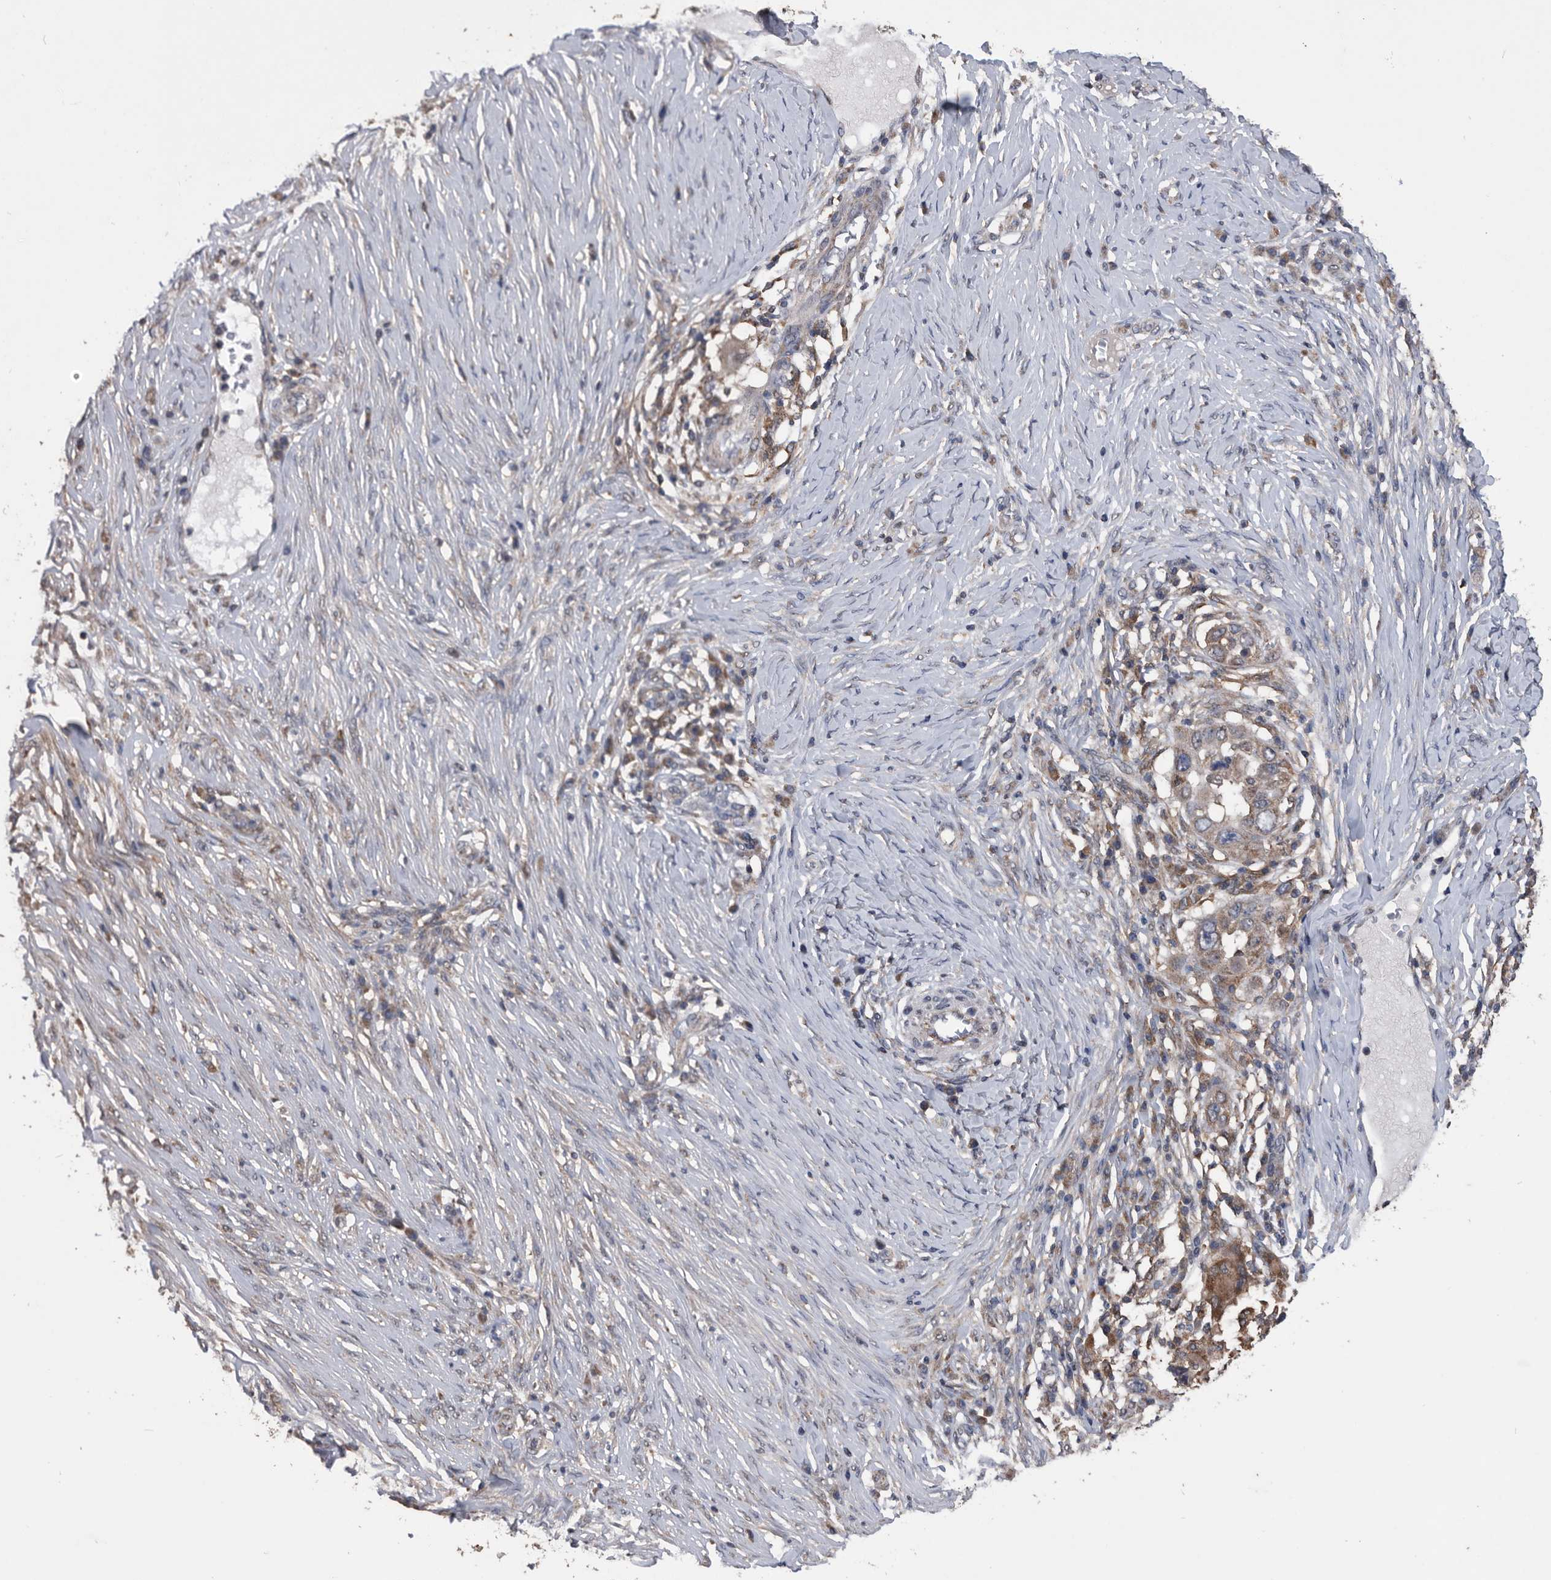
{"staining": {"intensity": "moderate", "quantity": ">75%", "location": "cytoplasmic/membranous"}, "tissue": "skin cancer", "cell_type": "Tumor cells", "image_type": "cancer", "snomed": [{"axis": "morphology", "description": "Squamous cell carcinoma, NOS"}, {"axis": "topography", "description": "Skin"}], "caption": "Protein expression analysis of human skin cancer (squamous cell carcinoma) reveals moderate cytoplasmic/membranous positivity in approximately >75% of tumor cells. Ihc stains the protein in brown and the nuclei are stained blue.", "gene": "NRBP1", "patient": {"sex": "female", "age": 44}}